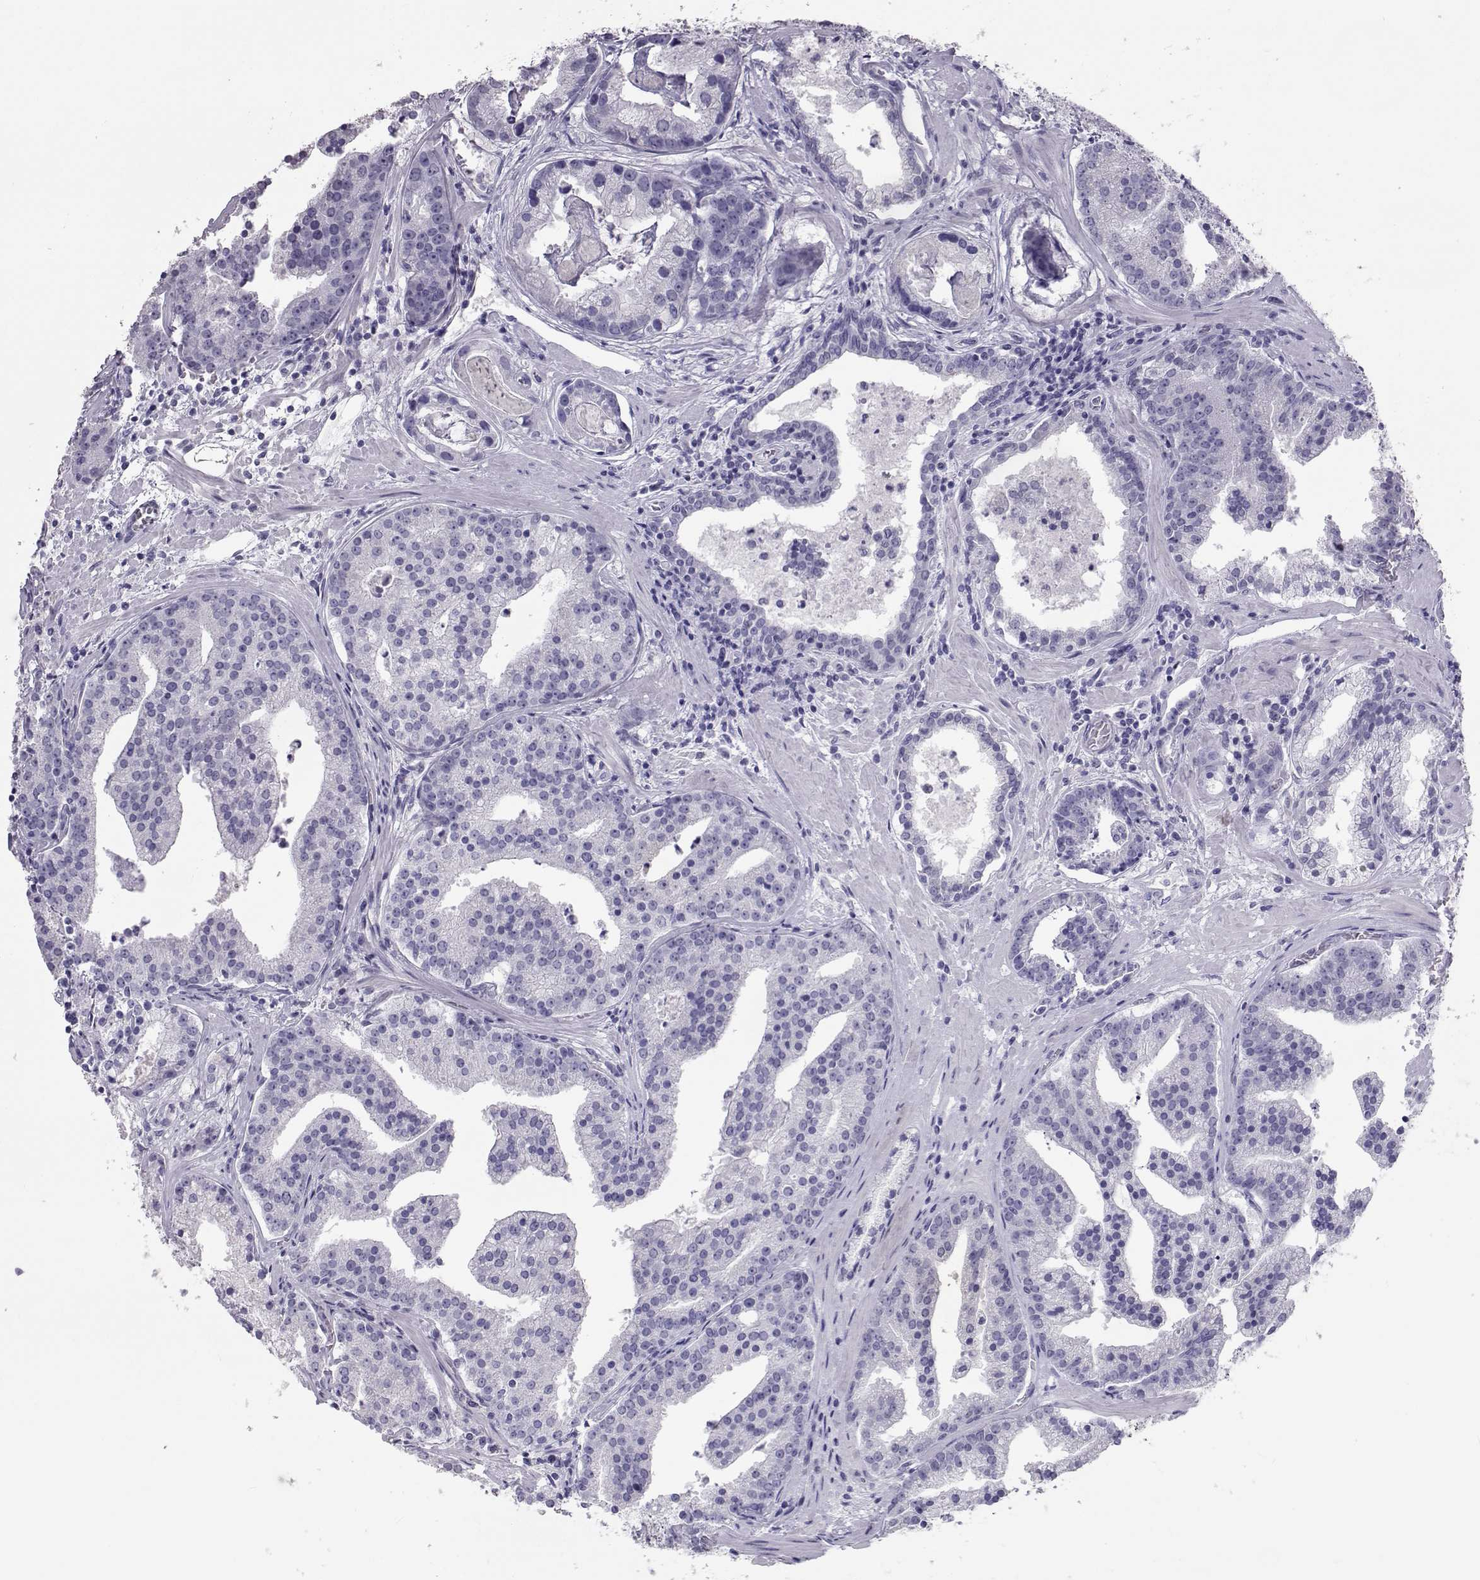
{"staining": {"intensity": "negative", "quantity": "none", "location": "none"}, "tissue": "prostate cancer", "cell_type": "Tumor cells", "image_type": "cancer", "snomed": [{"axis": "morphology", "description": "Adenocarcinoma, NOS"}, {"axis": "topography", "description": "Prostate and seminal vesicle, NOS"}, {"axis": "topography", "description": "Prostate"}], "caption": "A histopathology image of prostate adenocarcinoma stained for a protein shows no brown staining in tumor cells.", "gene": "PMCH", "patient": {"sex": "male", "age": 44}}